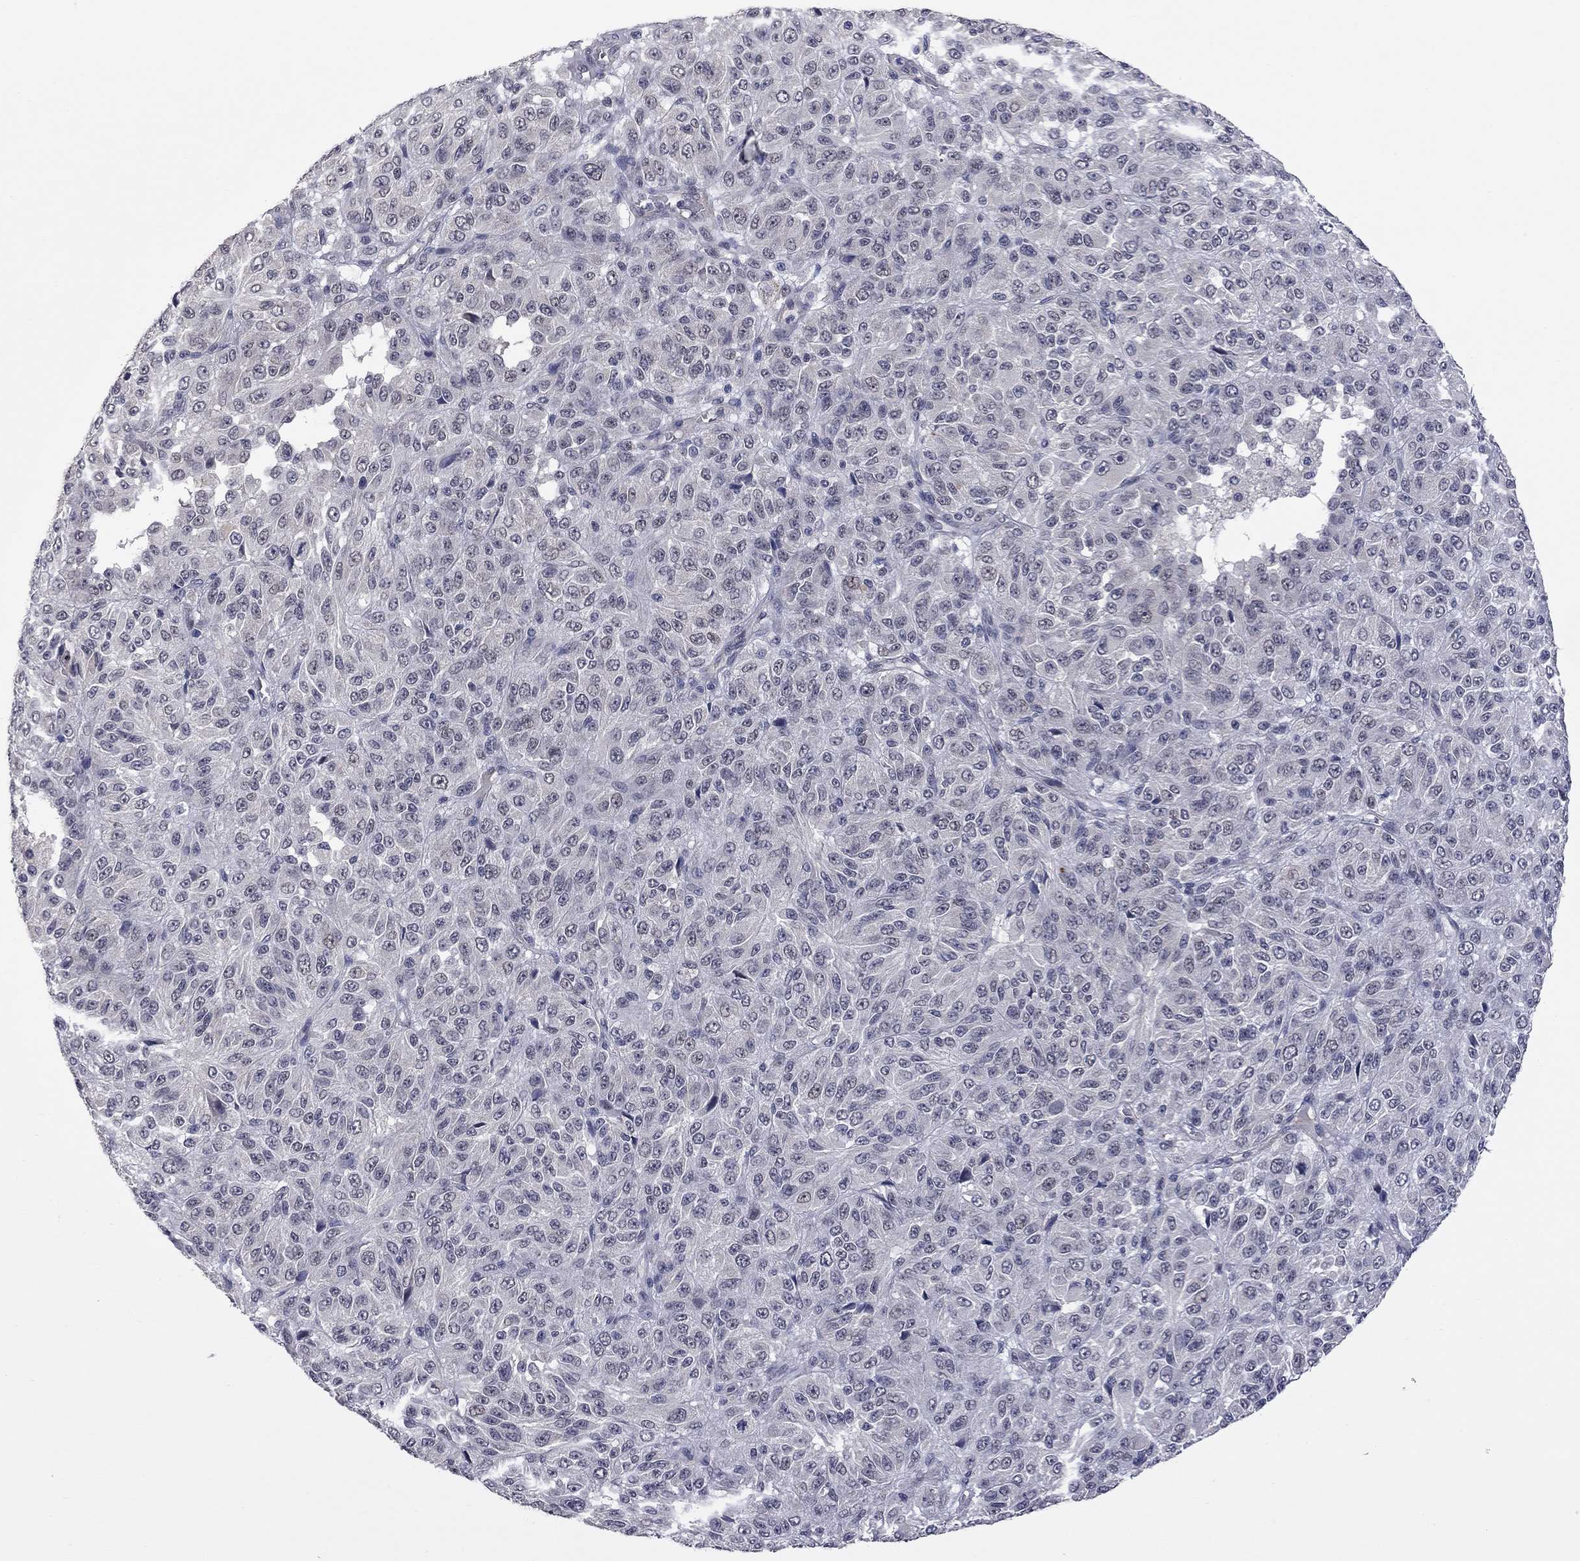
{"staining": {"intensity": "negative", "quantity": "none", "location": "none"}, "tissue": "melanoma", "cell_type": "Tumor cells", "image_type": "cancer", "snomed": [{"axis": "morphology", "description": "Malignant melanoma, Metastatic site"}, {"axis": "topography", "description": "Brain"}], "caption": "A high-resolution image shows immunohistochemistry staining of malignant melanoma (metastatic site), which exhibits no significant expression in tumor cells. The staining is performed using DAB brown chromogen with nuclei counter-stained in using hematoxylin.", "gene": "FABP12", "patient": {"sex": "female", "age": 56}}